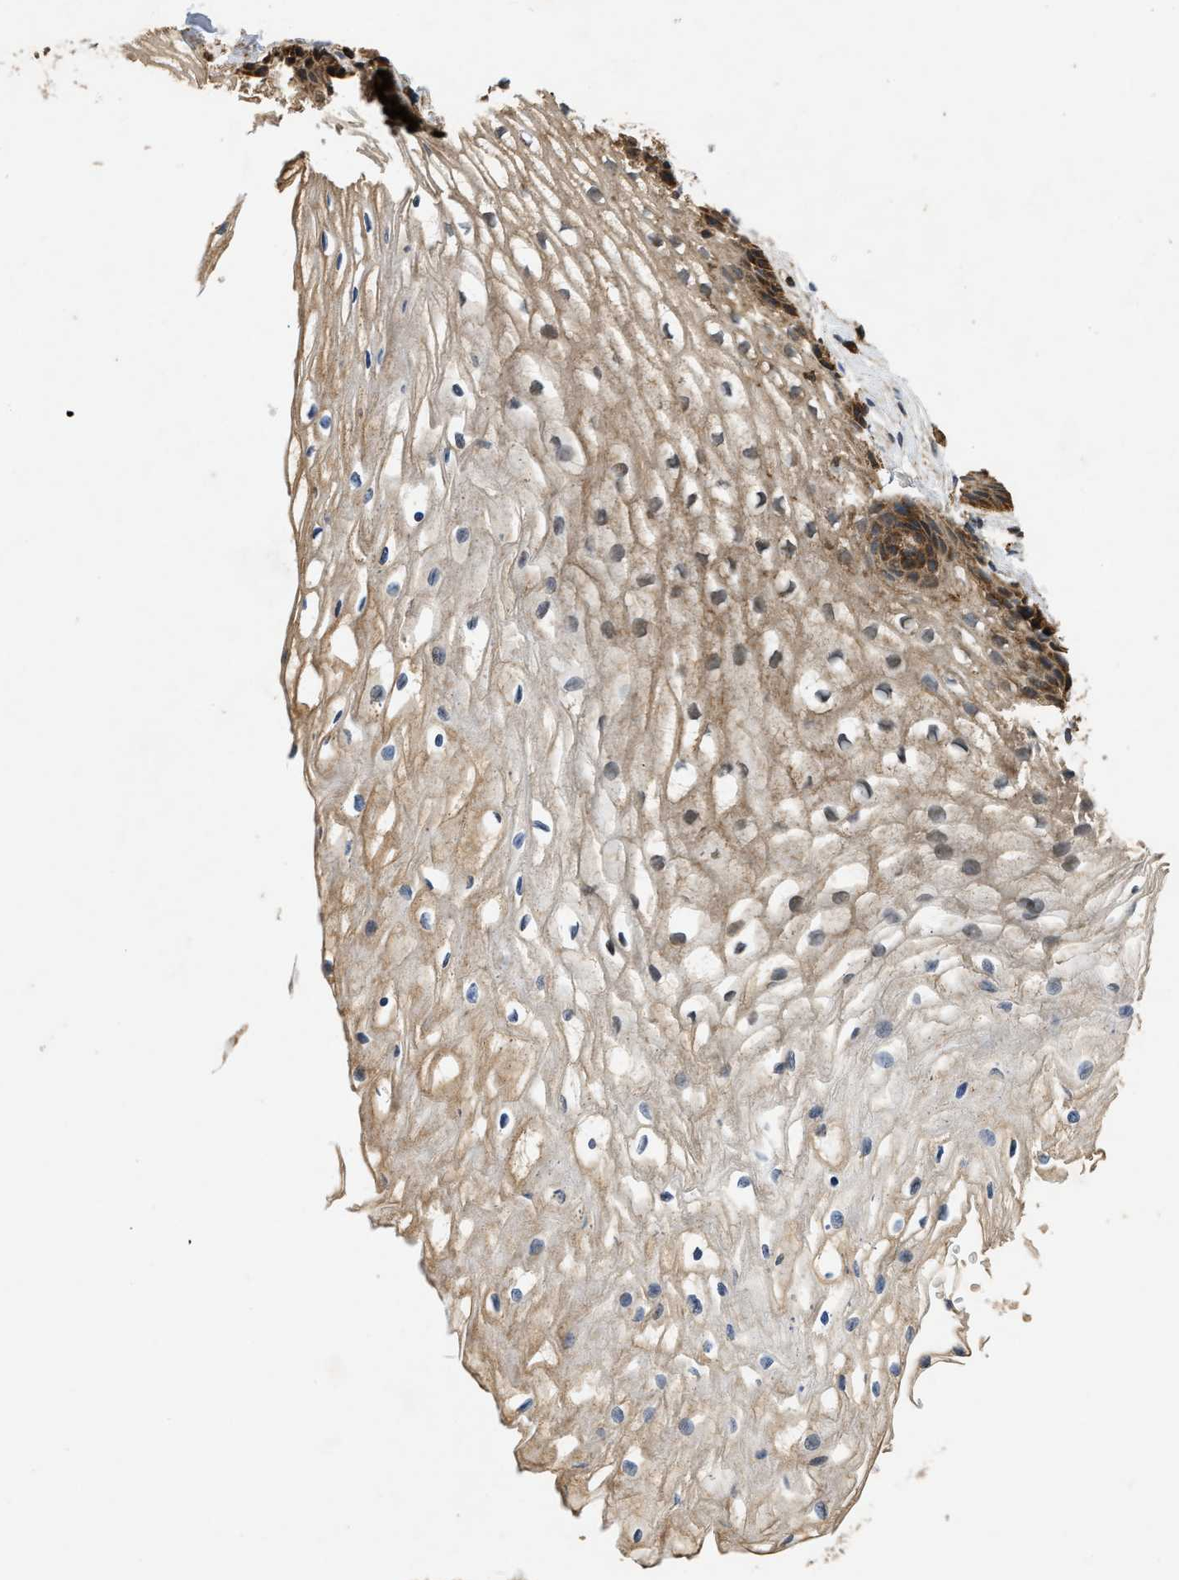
{"staining": {"intensity": "moderate", "quantity": ">75%", "location": "cytoplasmic/membranous"}, "tissue": "cervix", "cell_type": "Glandular cells", "image_type": "normal", "snomed": [{"axis": "morphology", "description": "Normal tissue, NOS"}, {"axis": "topography", "description": "Cervix"}], "caption": "An immunohistochemistry photomicrograph of normal tissue is shown. Protein staining in brown shows moderate cytoplasmic/membranous positivity in cervix within glandular cells. The staining is performed using DAB brown chromogen to label protein expression. The nuclei are counter-stained blue using hematoxylin.", "gene": "GNB4", "patient": {"sex": "female", "age": 77}}